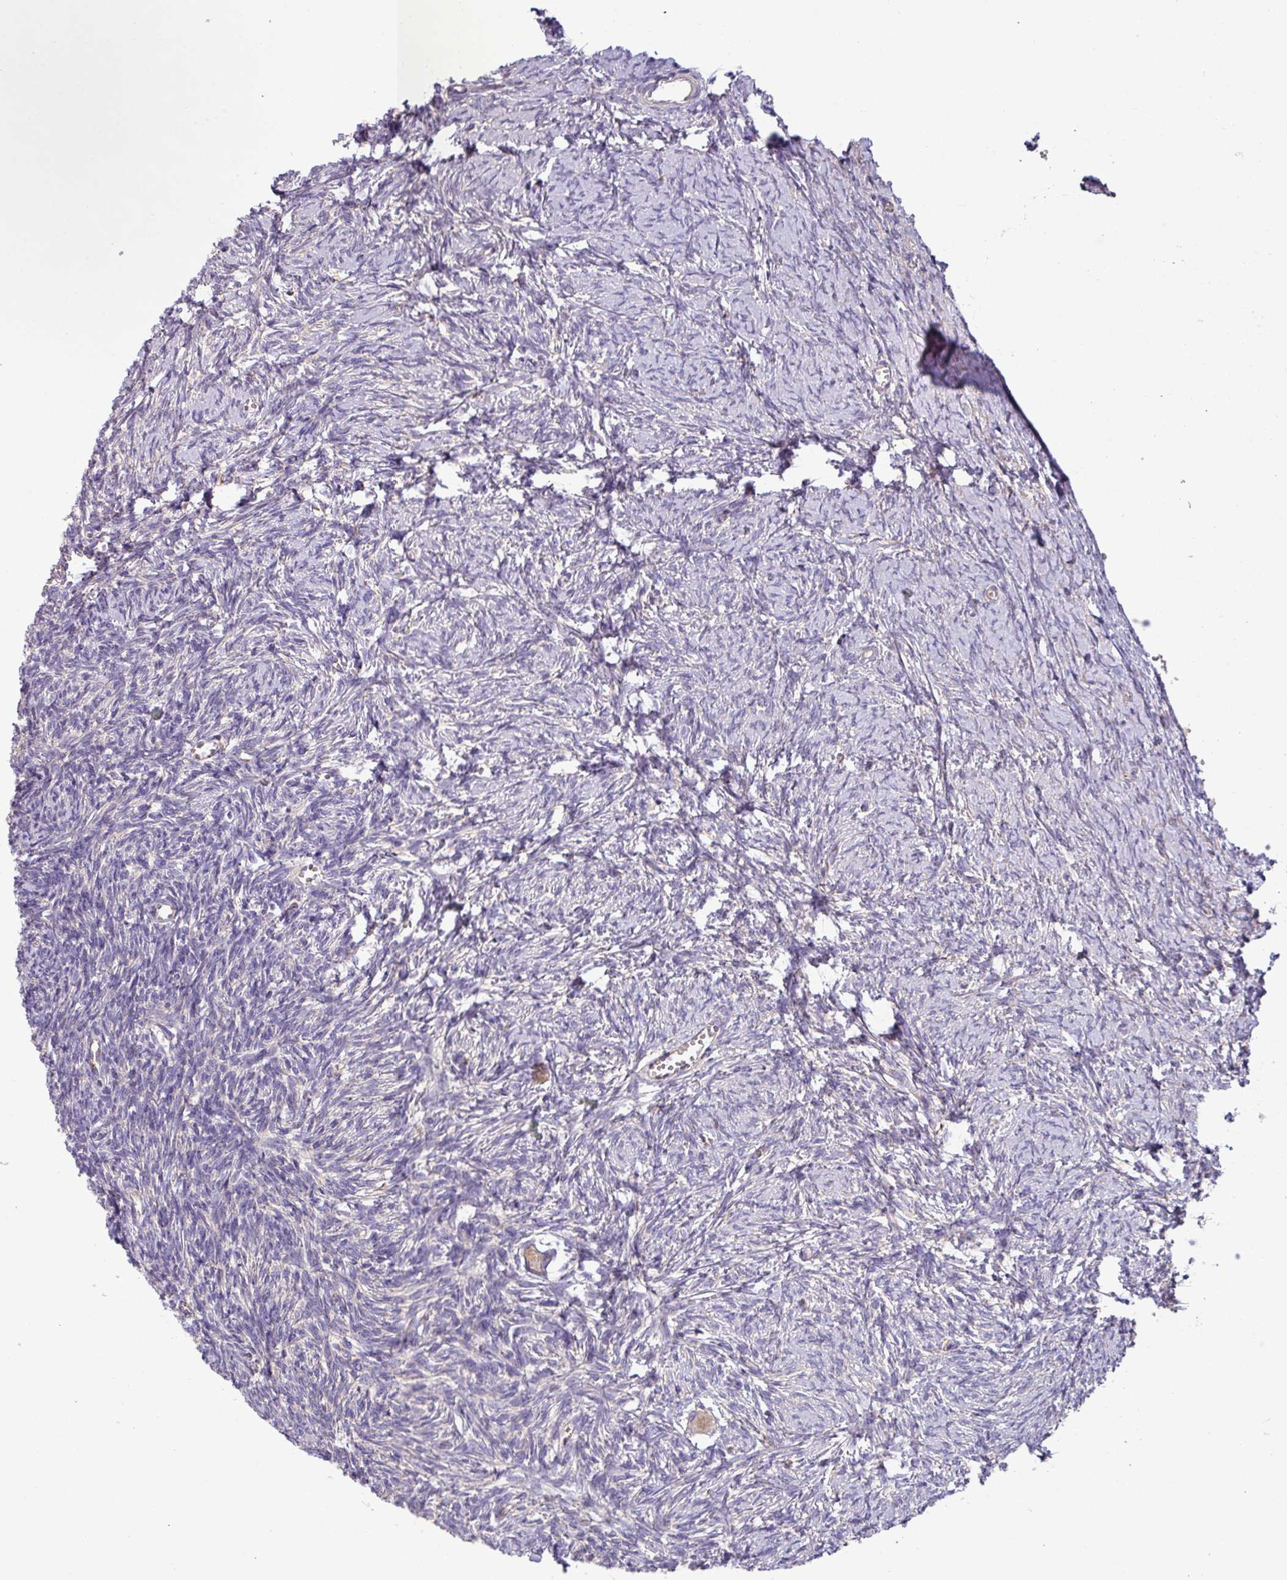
{"staining": {"intensity": "weak", "quantity": ">75%", "location": "cytoplasmic/membranous"}, "tissue": "ovary", "cell_type": "Follicle cells", "image_type": "normal", "snomed": [{"axis": "morphology", "description": "Normal tissue, NOS"}, {"axis": "topography", "description": "Ovary"}], "caption": "This histopathology image demonstrates immunohistochemistry staining of benign human ovary, with low weak cytoplasmic/membranous positivity in approximately >75% of follicle cells.", "gene": "PPM1J", "patient": {"sex": "female", "age": 39}}